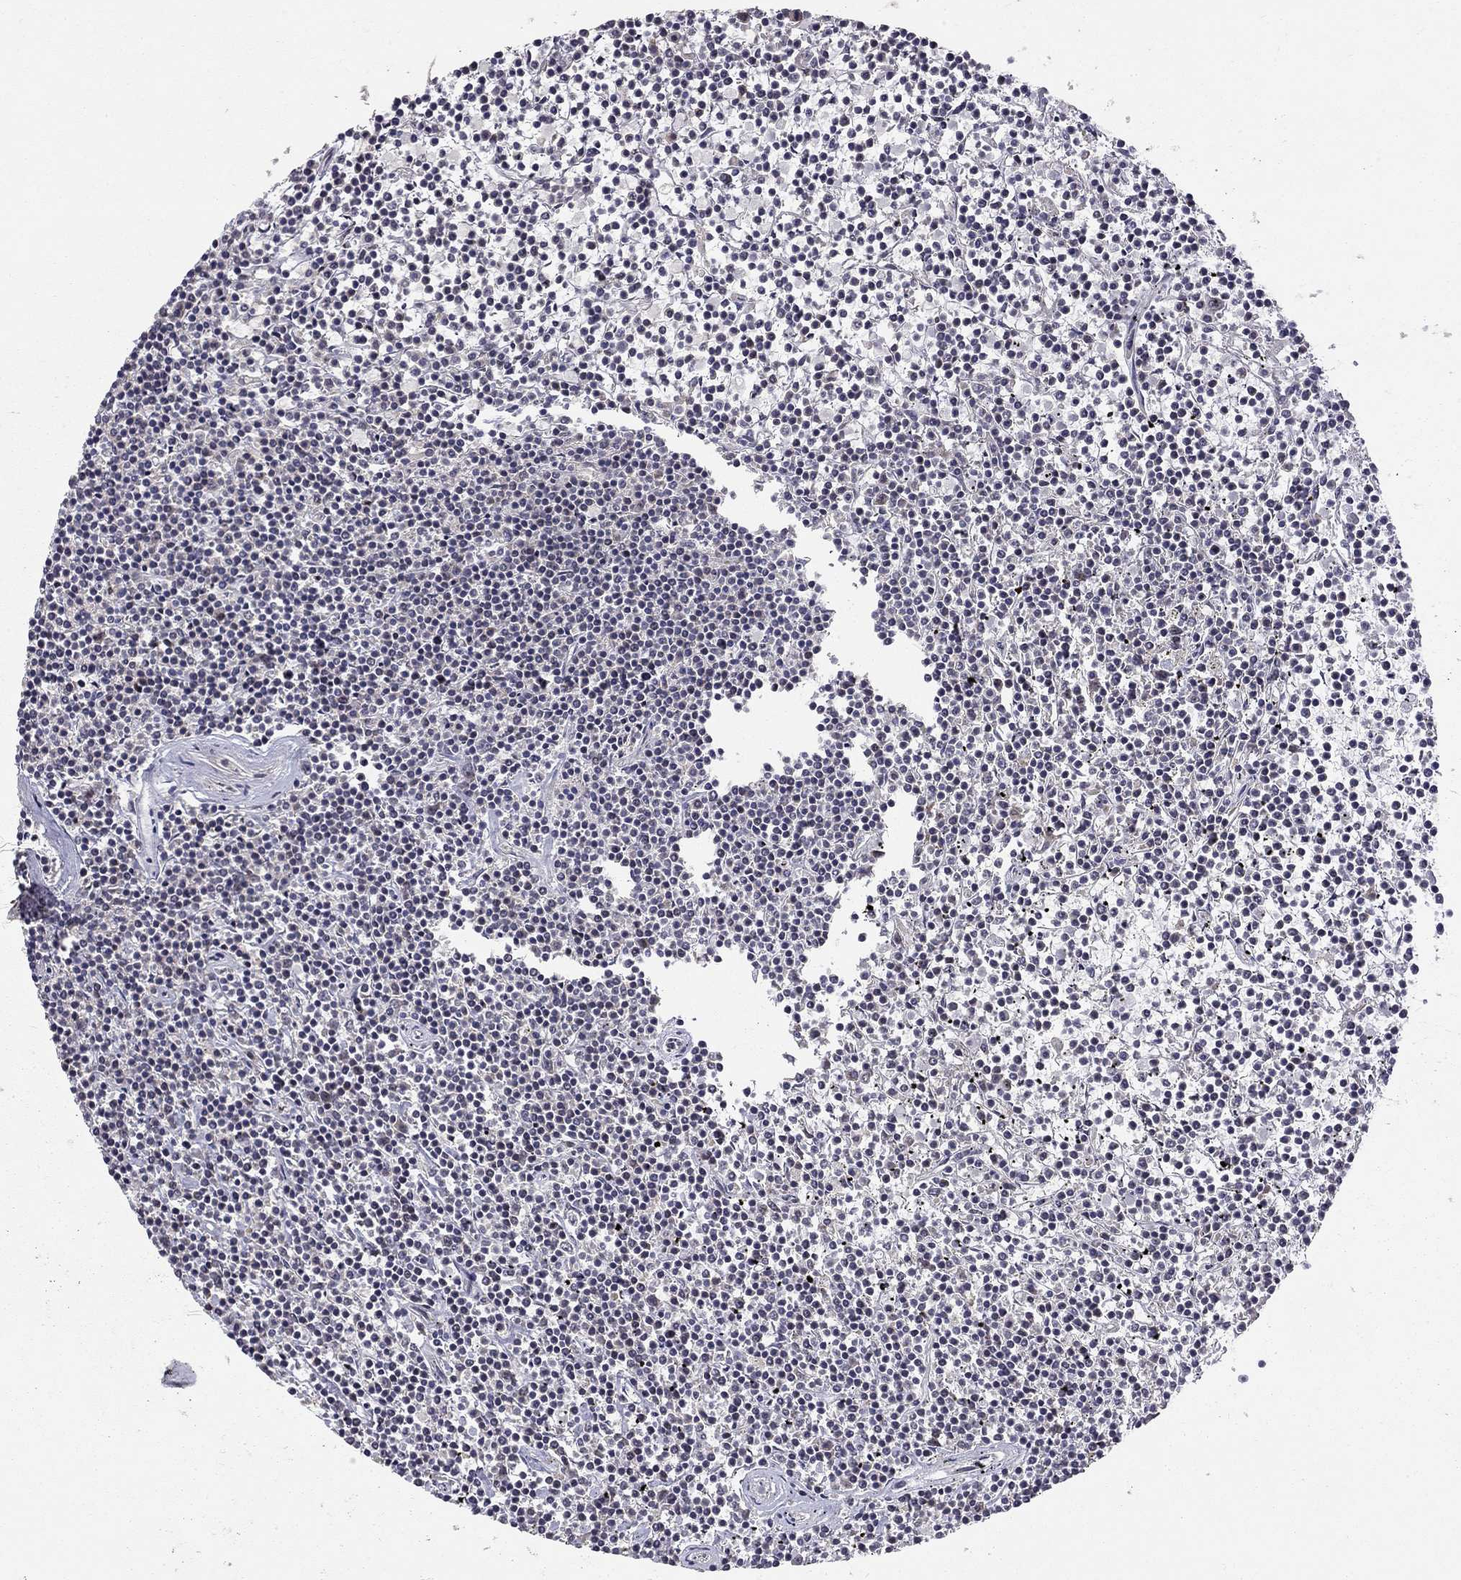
{"staining": {"intensity": "negative", "quantity": "none", "location": "none"}, "tissue": "lymphoma", "cell_type": "Tumor cells", "image_type": "cancer", "snomed": [{"axis": "morphology", "description": "Malignant lymphoma, non-Hodgkin's type, Low grade"}, {"axis": "topography", "description": "Spleen"}], "caption": "Immunohistochemistry (IHC) of human low-grade malignant lymphoma, non-Hodgkin's type reveals no positivity in tumor cells.", "gene": "STXBP6", "patient": {"sex": "female", "age": 19}}